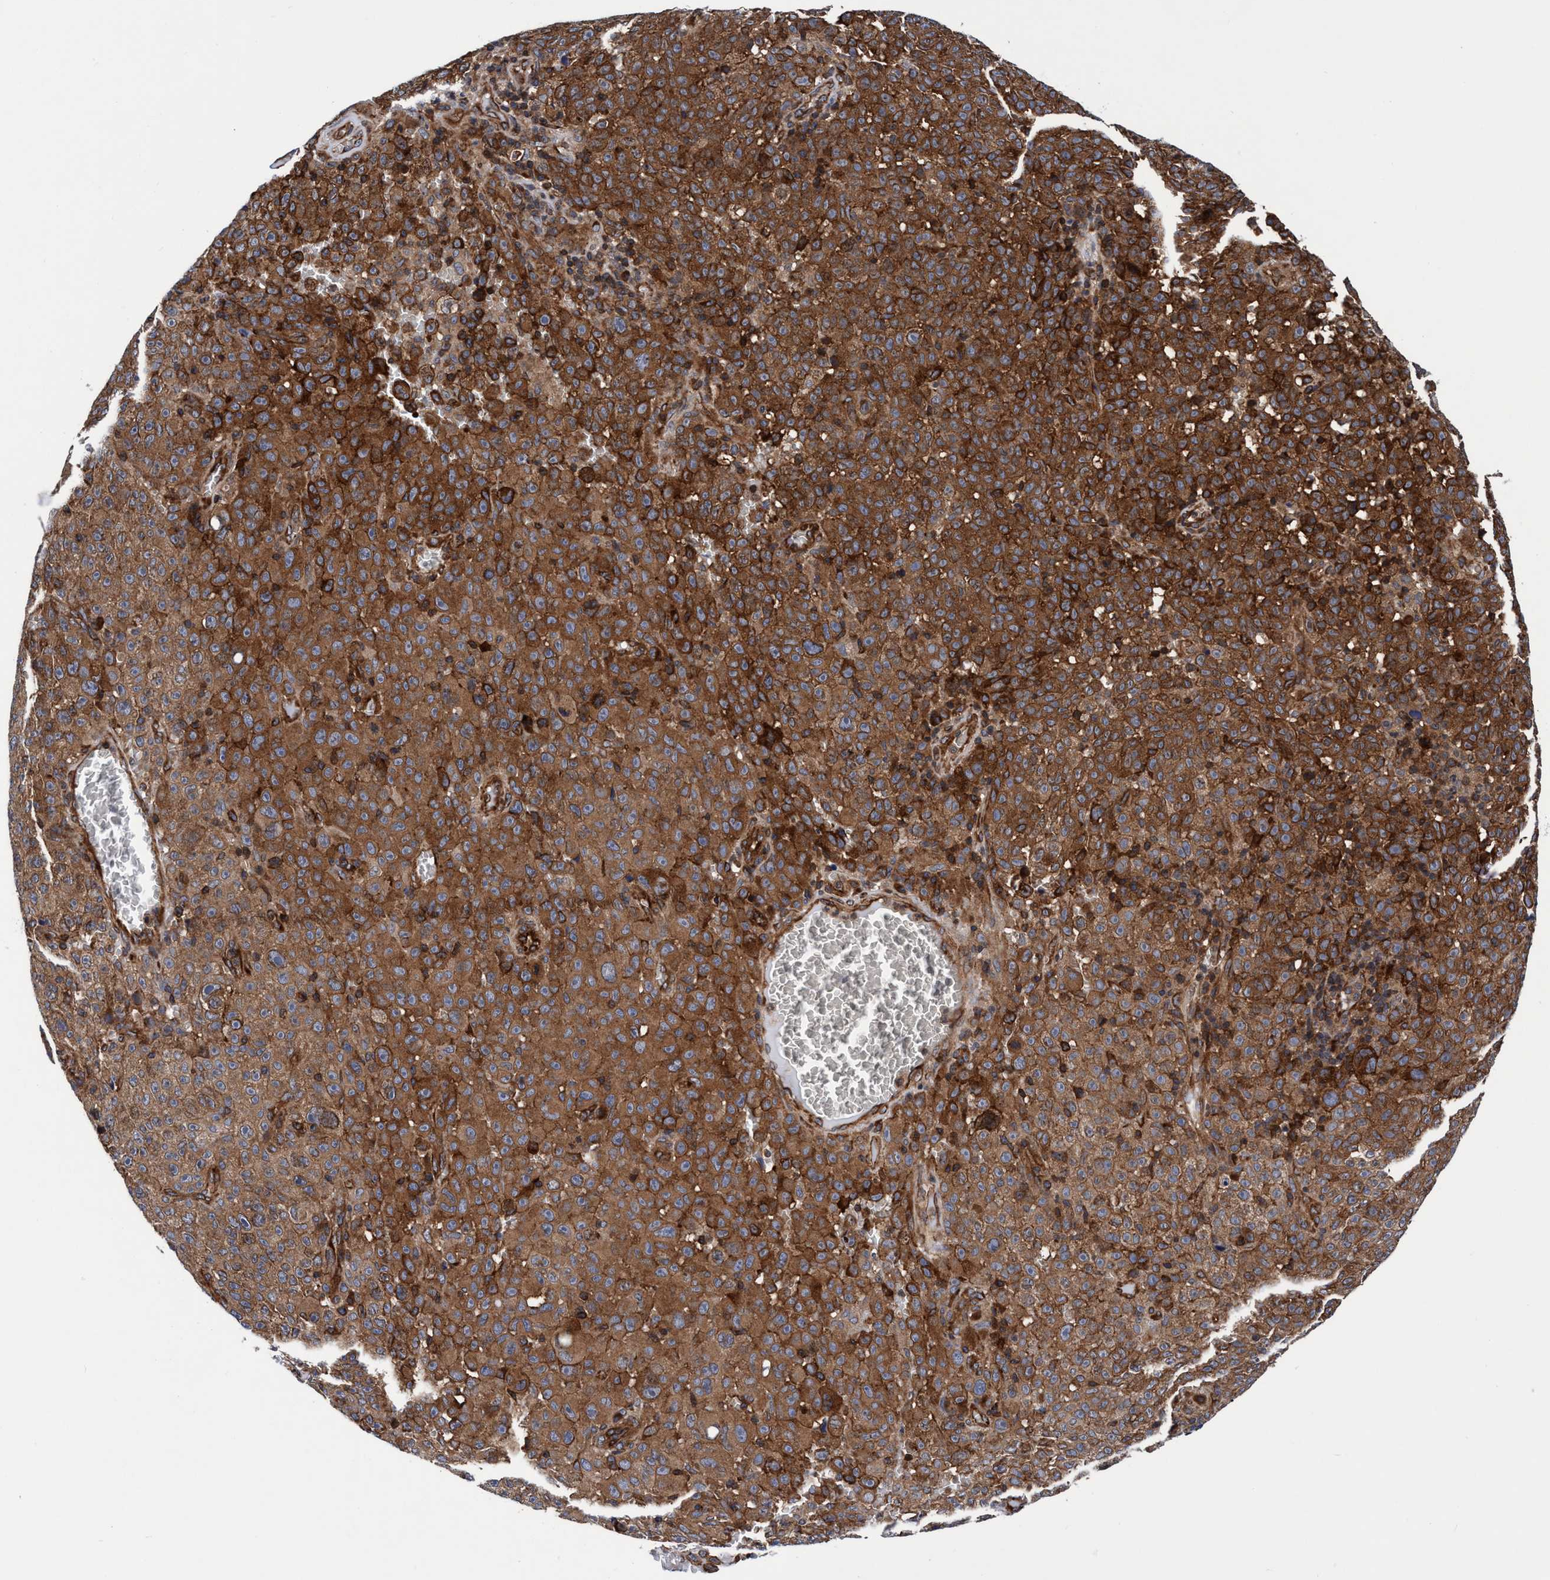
{"staining": {"intensity": "moderate", "quantity": ">75%", "location": "cytoplasmic/membranous"}, "tissue": "melanoma", "cell_type": "Tumor cells", "image_type": "cancer", "snomed": [{"axis": "morphology", "description": "Malignant melanoma, NOS"}, {"axis": "topography", "description": "Skin"}], "caption": "Immunohistochemistry (IHC) staining of melanoma, which shows medium levels of moderate cytoplasmic/membranous positivity in approximately >75% of tumor cells indicating moderate cytoplasmic/membranous protein staining. The staining was performed using DAB (brown) for protein detection and nuclei were counterstained in hematoxylin (blue).", "gene": "MCM3AP", "patient": {"sex": "female", "age": 82}}